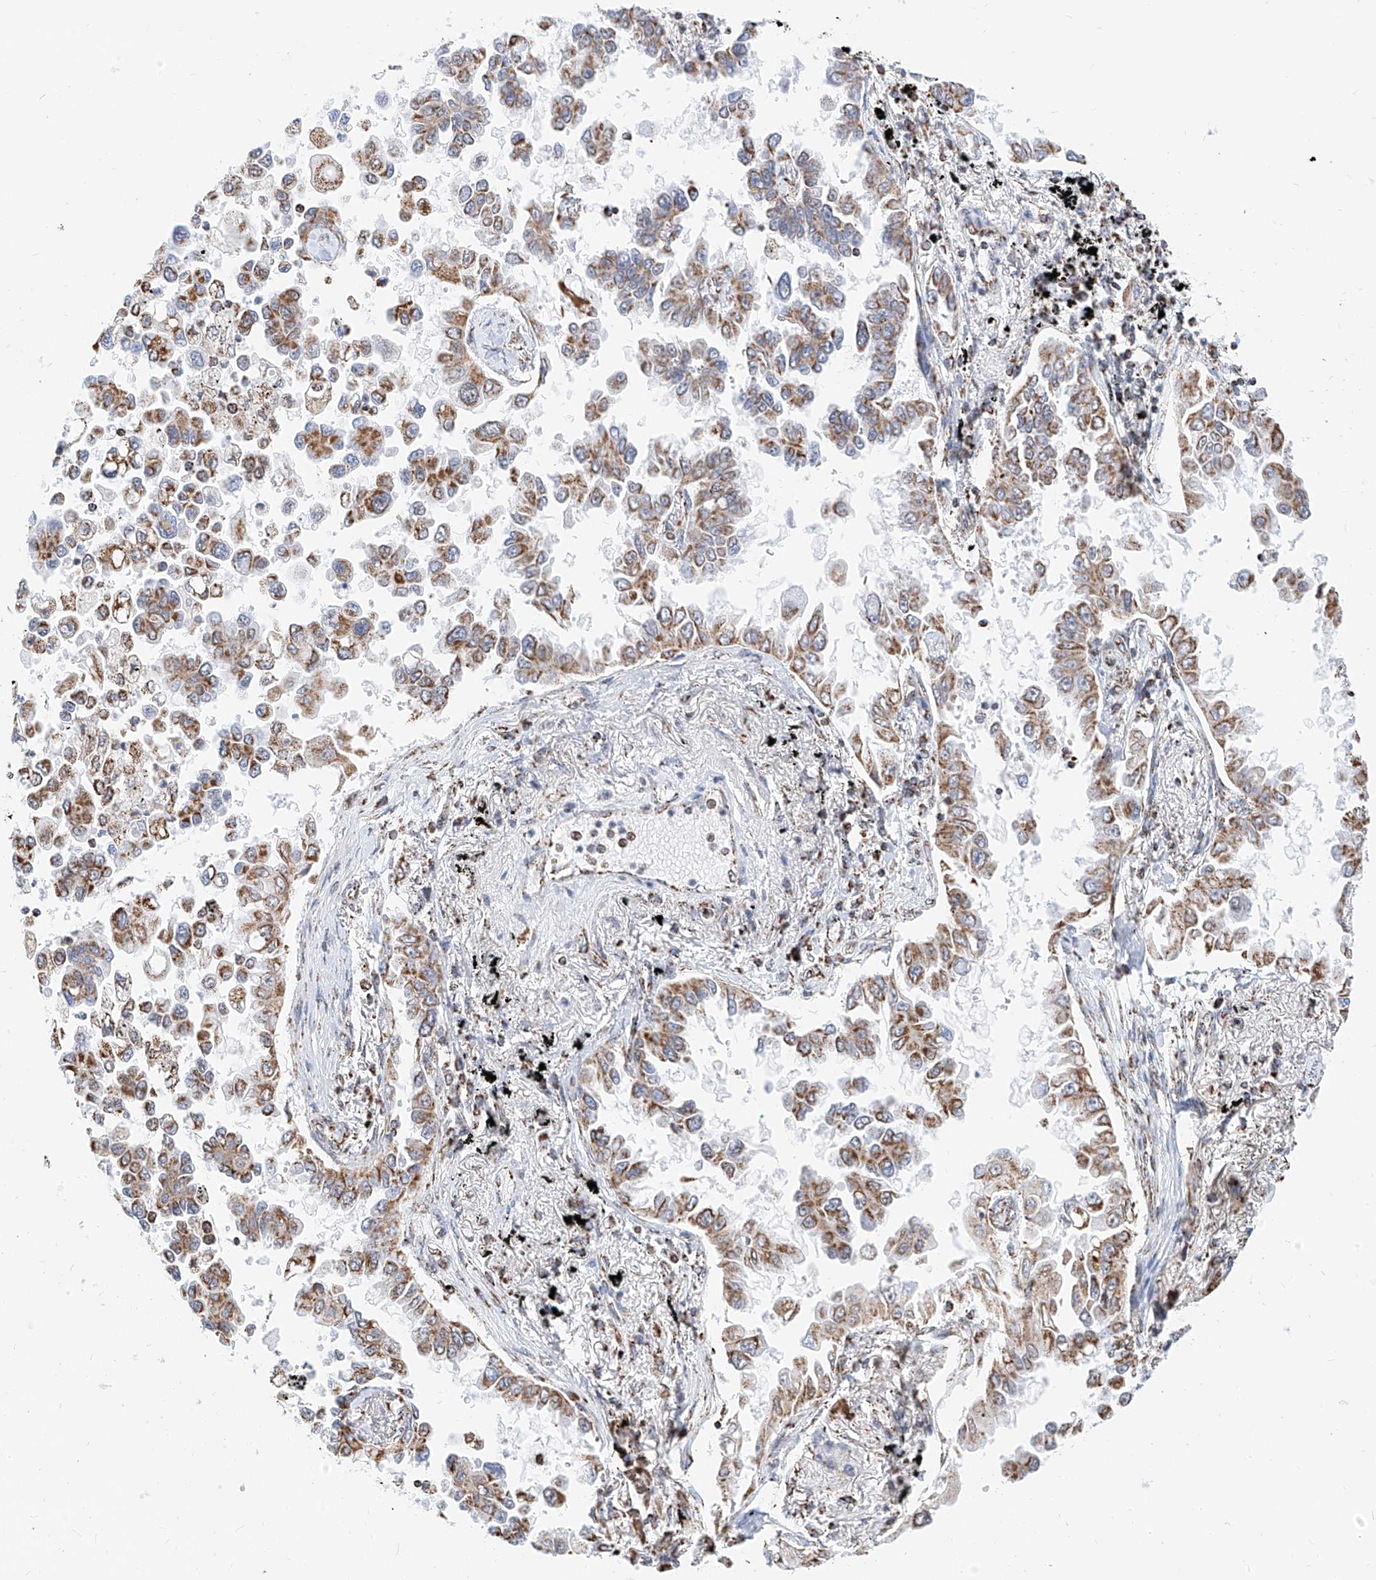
{"staining": {"intensity": "moderate", "quantity": ">75%", "location": "cytoplasmic/membranous"}, "tissue": "lung cancer", "cell_type": "Tumor cells", "image_type": "cancer", "snomed": [{"axis": "morphology", "description": "Adenocarcinoma, NOS"}, {"axis": "topography", "description": "Lung"}], "caption": "The photomicrograph exhibits staining of lung adenocarcinoma, revealing moderate cytoplasmic/membranous protein staining (brown color) within tumor cells.", "gene": "NALCN", "patient": {"sex": "female", "age": 67}}